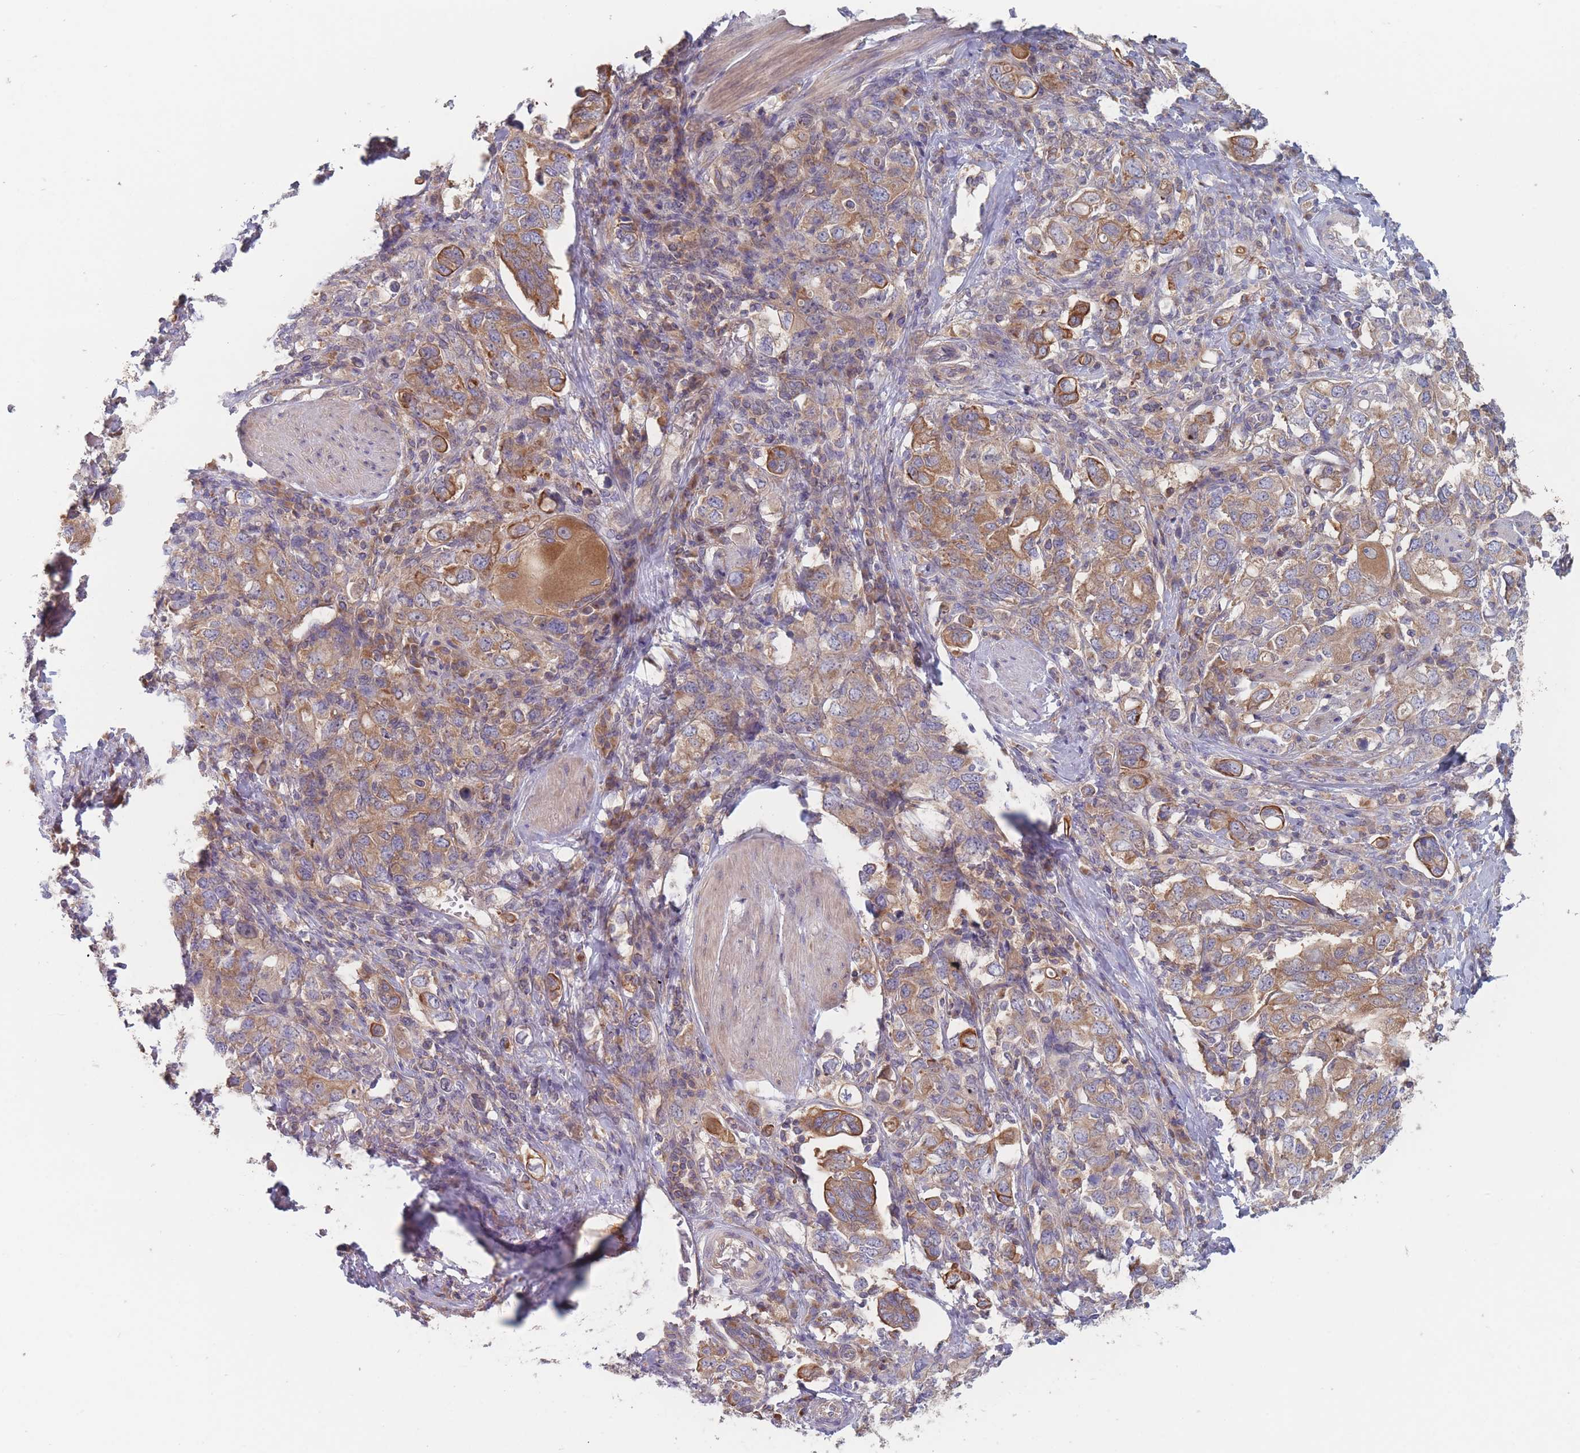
{"staining": {"intensity": "moderate", "quantity": ">75%", "location": "cytoplasmic/membranous"}, "tissue": "stomach cancer", "cell_type": "Tumor cells", "image_type": "cancer", "snomed": [{"axis": "morphology", "description": "Adenocarcinoma, NOS"}, {"axis": "topography", "description": "Stomach, upper"}, {"axis": "topography", "description": "Stomach"}], "caption": "Immunohistochemical staining of human stomach adenocarcinoma shows medium levels of moderate cytoplasmic/membranous expression in approximately >75% of tumor cells.", "gene": "EFCC1", "patient": {"sex": "male", "age": 62}}